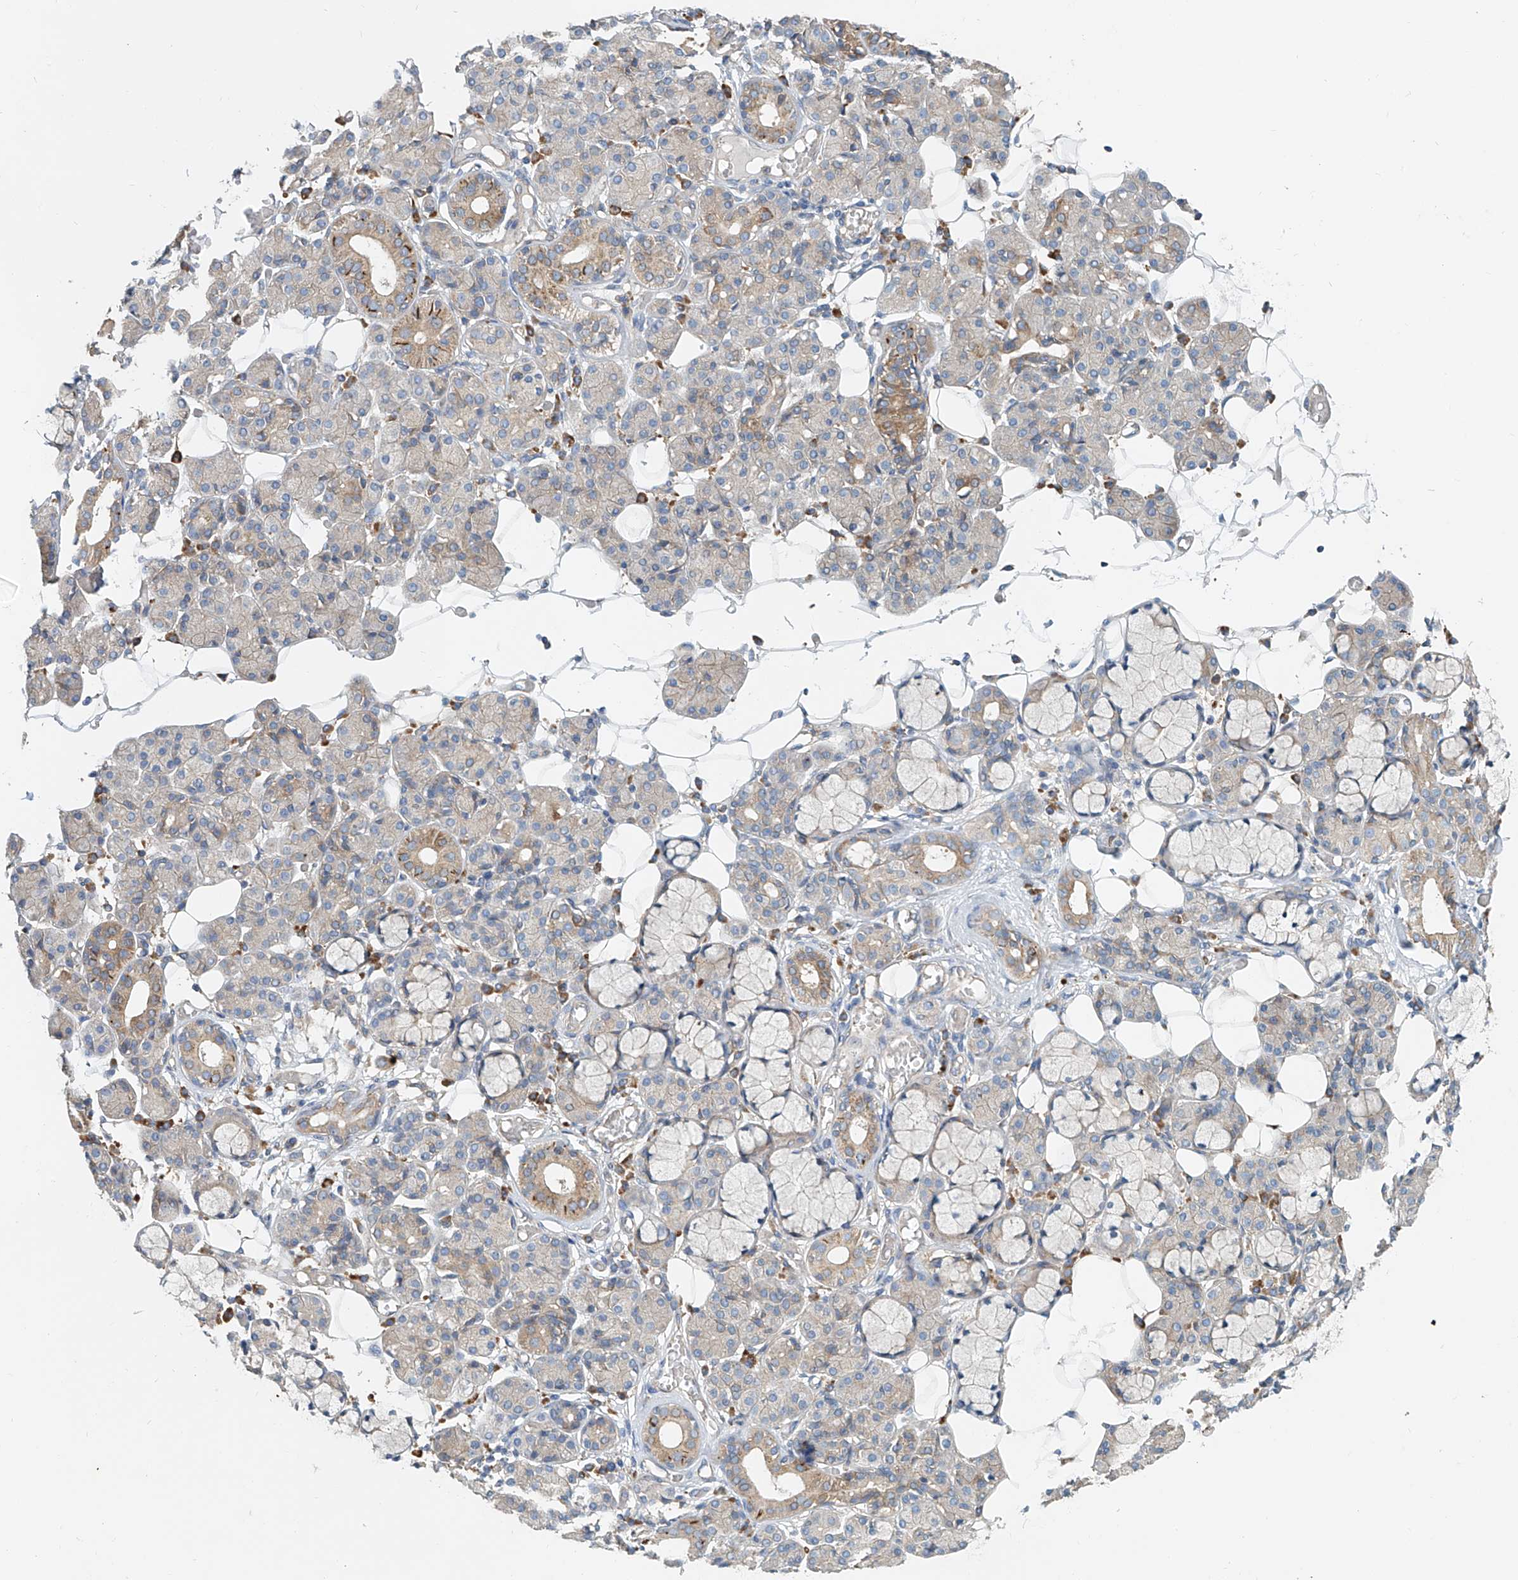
{"staining": {"intensity": "moderate", "quantity": "<25%", "location": "cytoplasmic/membranous"}, "tissue": "salivary gland", "cell_type": "Glandular cells", "image_type": "normal", "snomed": [{"axis": "morphology", "description": "Normal tissue, NOS"}, {"axis": "topography", "description": "Salivary gland"}], "caption": "Moderate cytoplasmic/membranous positivity is present in approximately <25% of glandular cells in benign salivary gland.", "gene": "SNAP29", "patient": {"sex": "male", "age": 63}}